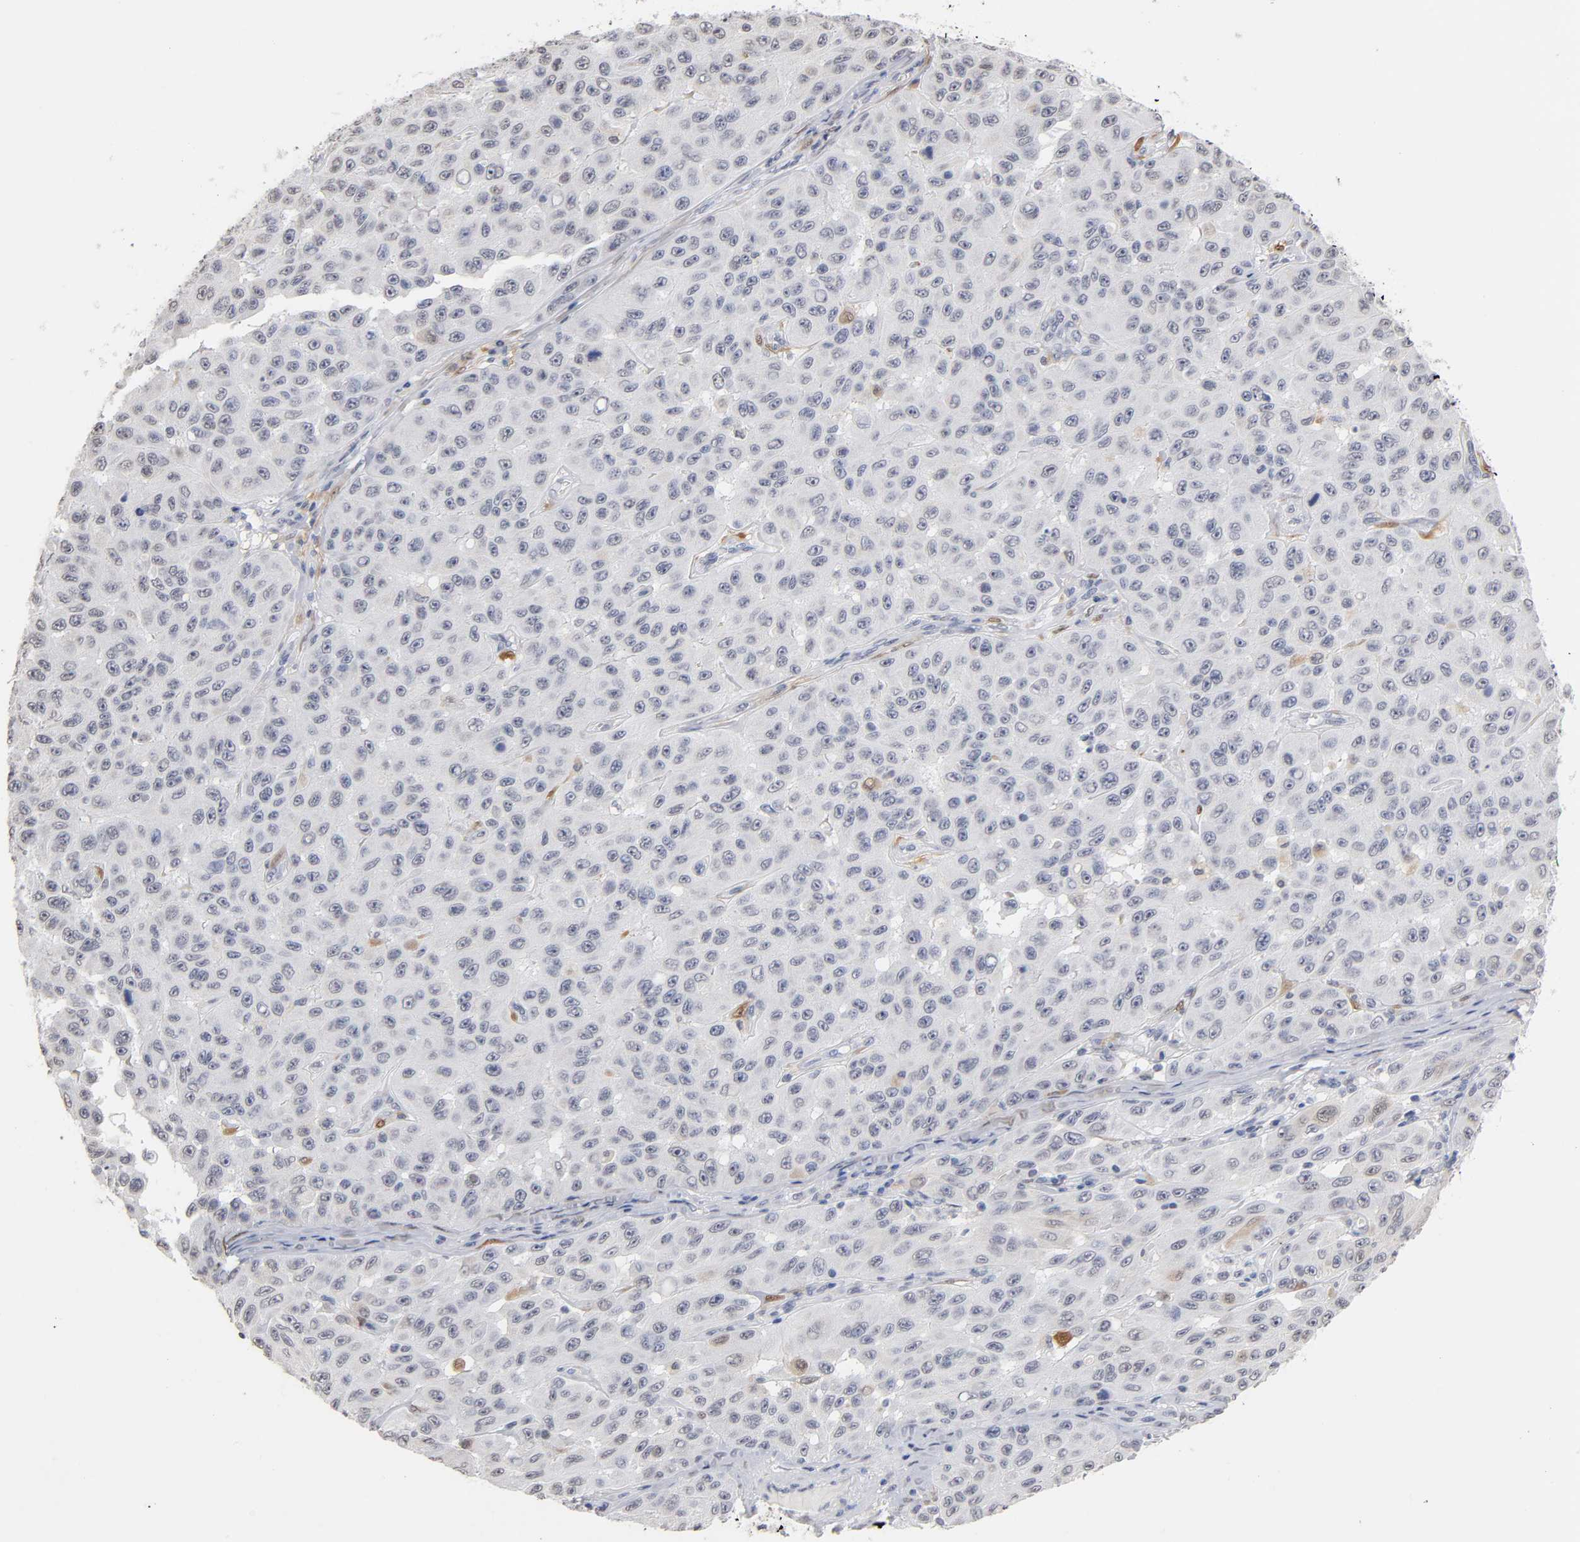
{"staining": {"intensity": "weak", "quantity": "<25%", "location": "cytoplasmic/membranous,nuclear"}, "tissue": "melanoma", "cell_type": "Tumor cells", "image_type": "cancer", "snomed": [{"axis": "morphology", "description": "Malignant melanoma, NOS"}, {"axis": "topography", "description": "Skin"}], "caption": "High magnification brightfield microscopy of melanoma stained with DAB (3,3'-diaminobenzidine) (brown) and counterstained with hematoxylin (blue): tumor cells show no significant positivity.", "gene": "CRABP2", "patient": {"sex": "male", "age": 30}}